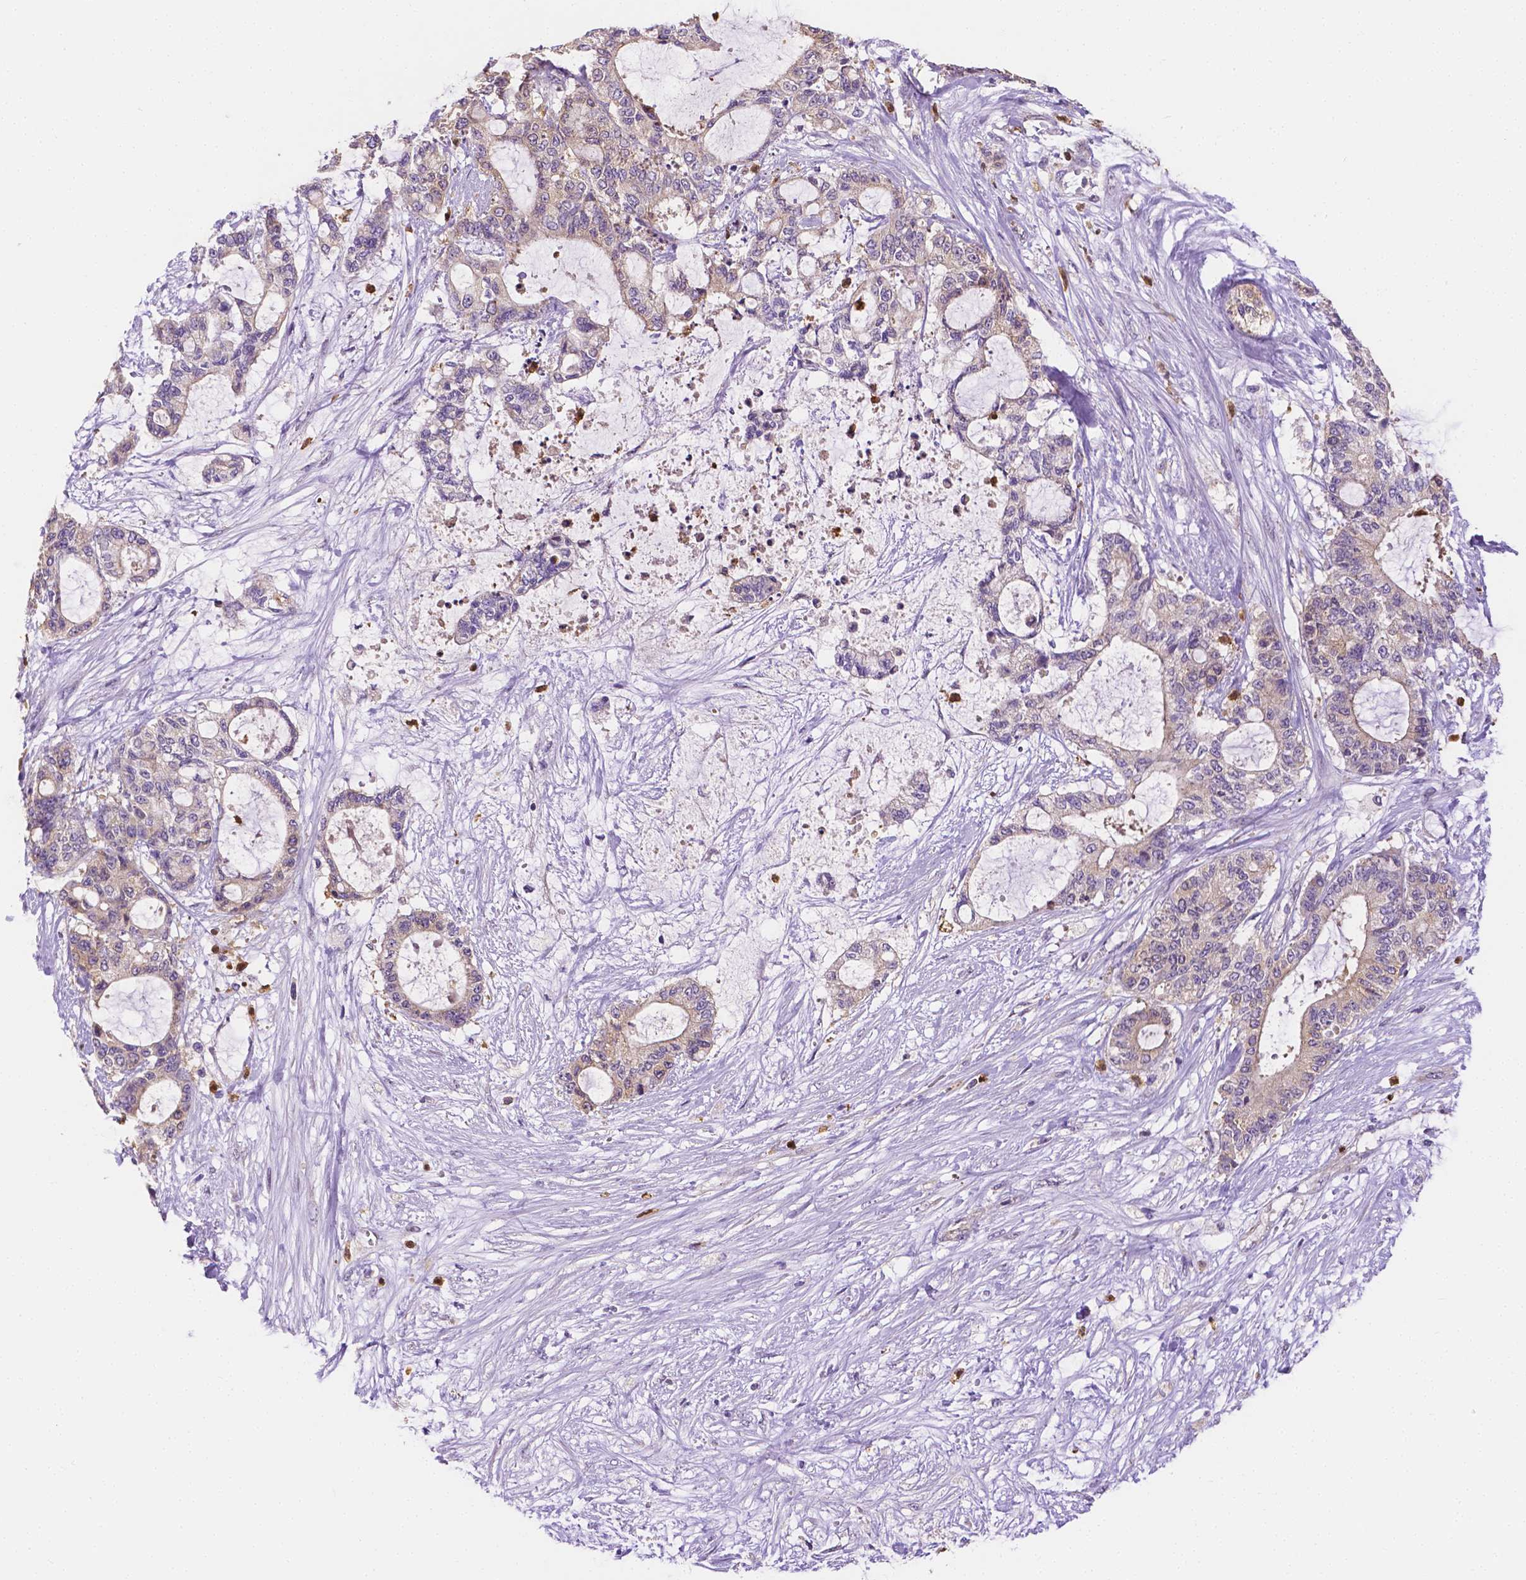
{"staining": {"intensity": "negative", "quantity": "none", "location": "none"}, "tissue": "liver cancer", "cell_type": "Tumor cells", "image_type": "cancer", "snomed": [{"axis": "morphology", "description": "Normal tissue, NOS"}, {"axis": "morphology", "description": "Cholangiocarcinoma"}, {"axis": "topography", "description": "Liver"}, {"axis": "topography", "description": "Peripheral nerve tissue"}], "caption": "Tumor cells are negative for brown protein staining in liver cholangiocarcinoma.", "gene": "ZNRD2", "patient": {"sex": "female", "age": 73}}